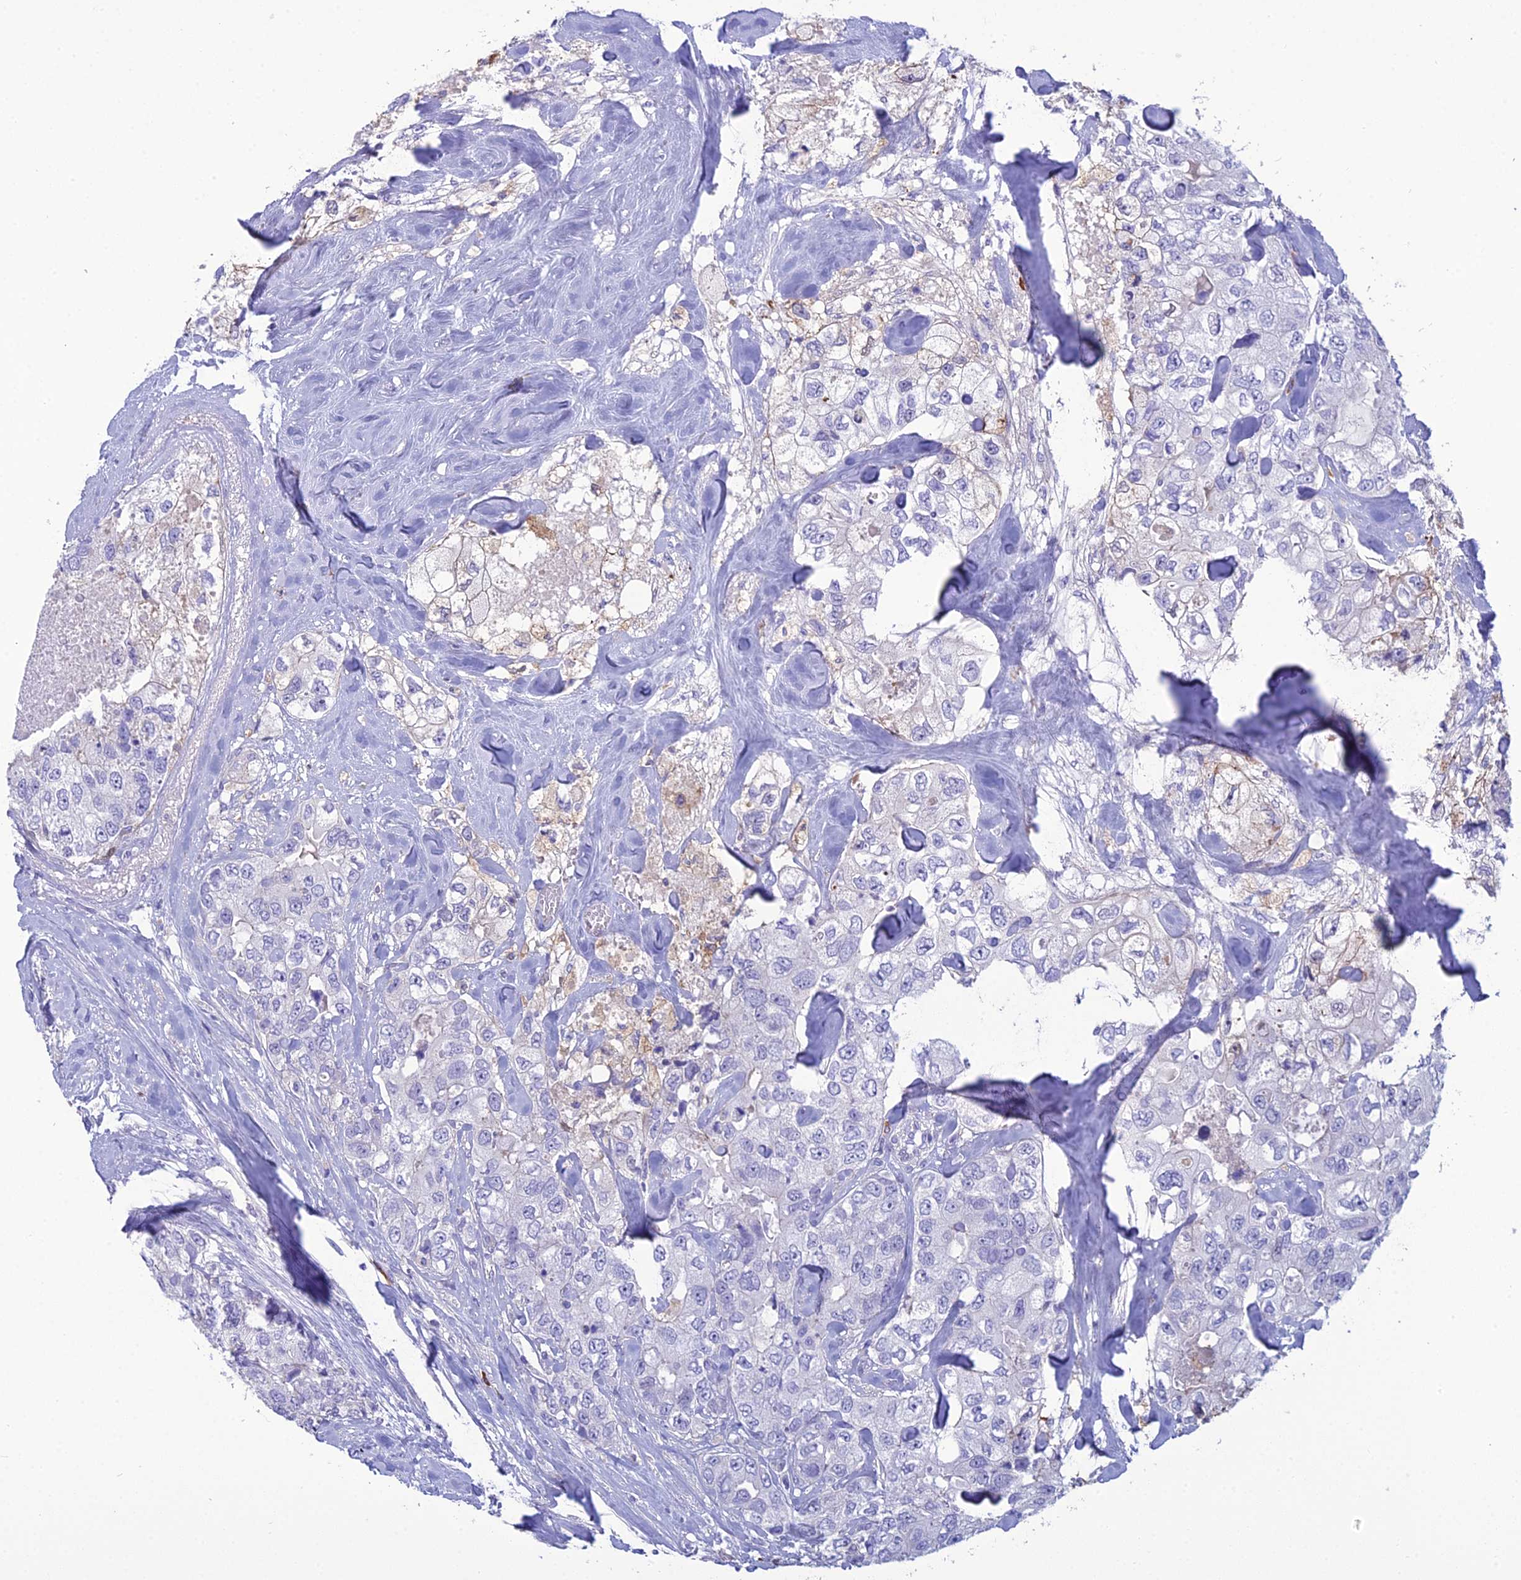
{"staining": {"intensity": "negative", "quantity": "none", "location": "none"}, "tissue": "breast cancer", "cell_type": "Tumor cells", "image_type": "cancer", "snomed": [{"axis": "morphology", "description": "Duct carcinoma"}, {"axis": "topography", "description": "Breast"}], "caption": "A high-resolution photomicrograph shows immunohistochemistry staining of breast cancer, which exhibits no significant staining in tumor cells.", "gene": "CRB2", "patient": {"sex": "female", "age": 62}}